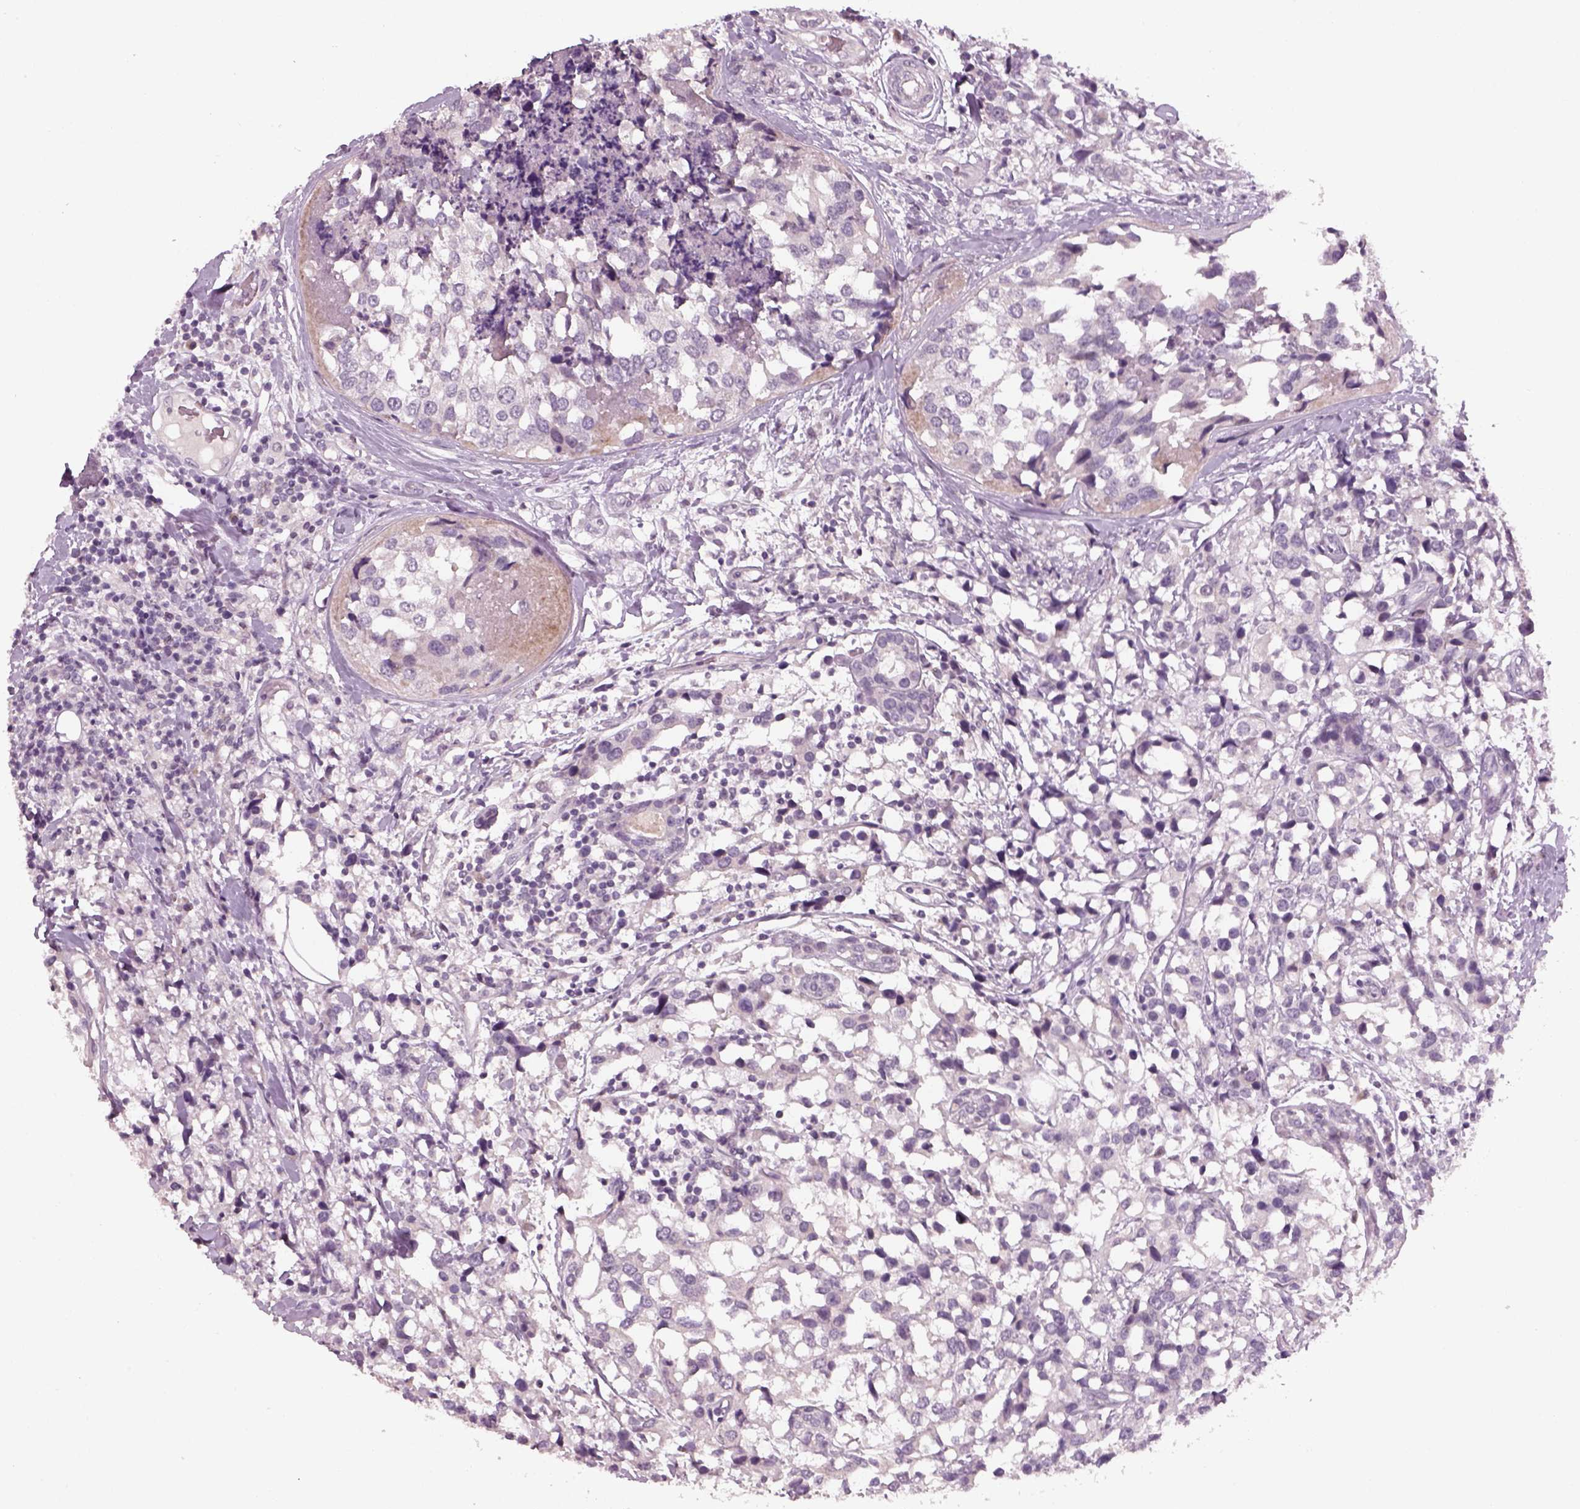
{"staining": {"intensity": "negative", "quantity": "none", "location": "none"}, "tissue": "breast cancer", "cell_type": "Tumor cells", "image_type": "cancer", "snomed": [{"axis": "morphology", "description": "Lobular carcinoma"}, {"axis": "topography", "description": "Breast"}], "caption": "Tumor cells are negative for protein expression in human lobular carcinoma (breast).", "gene": "PENK", "patient": {"sex": "female", "age": 59}}